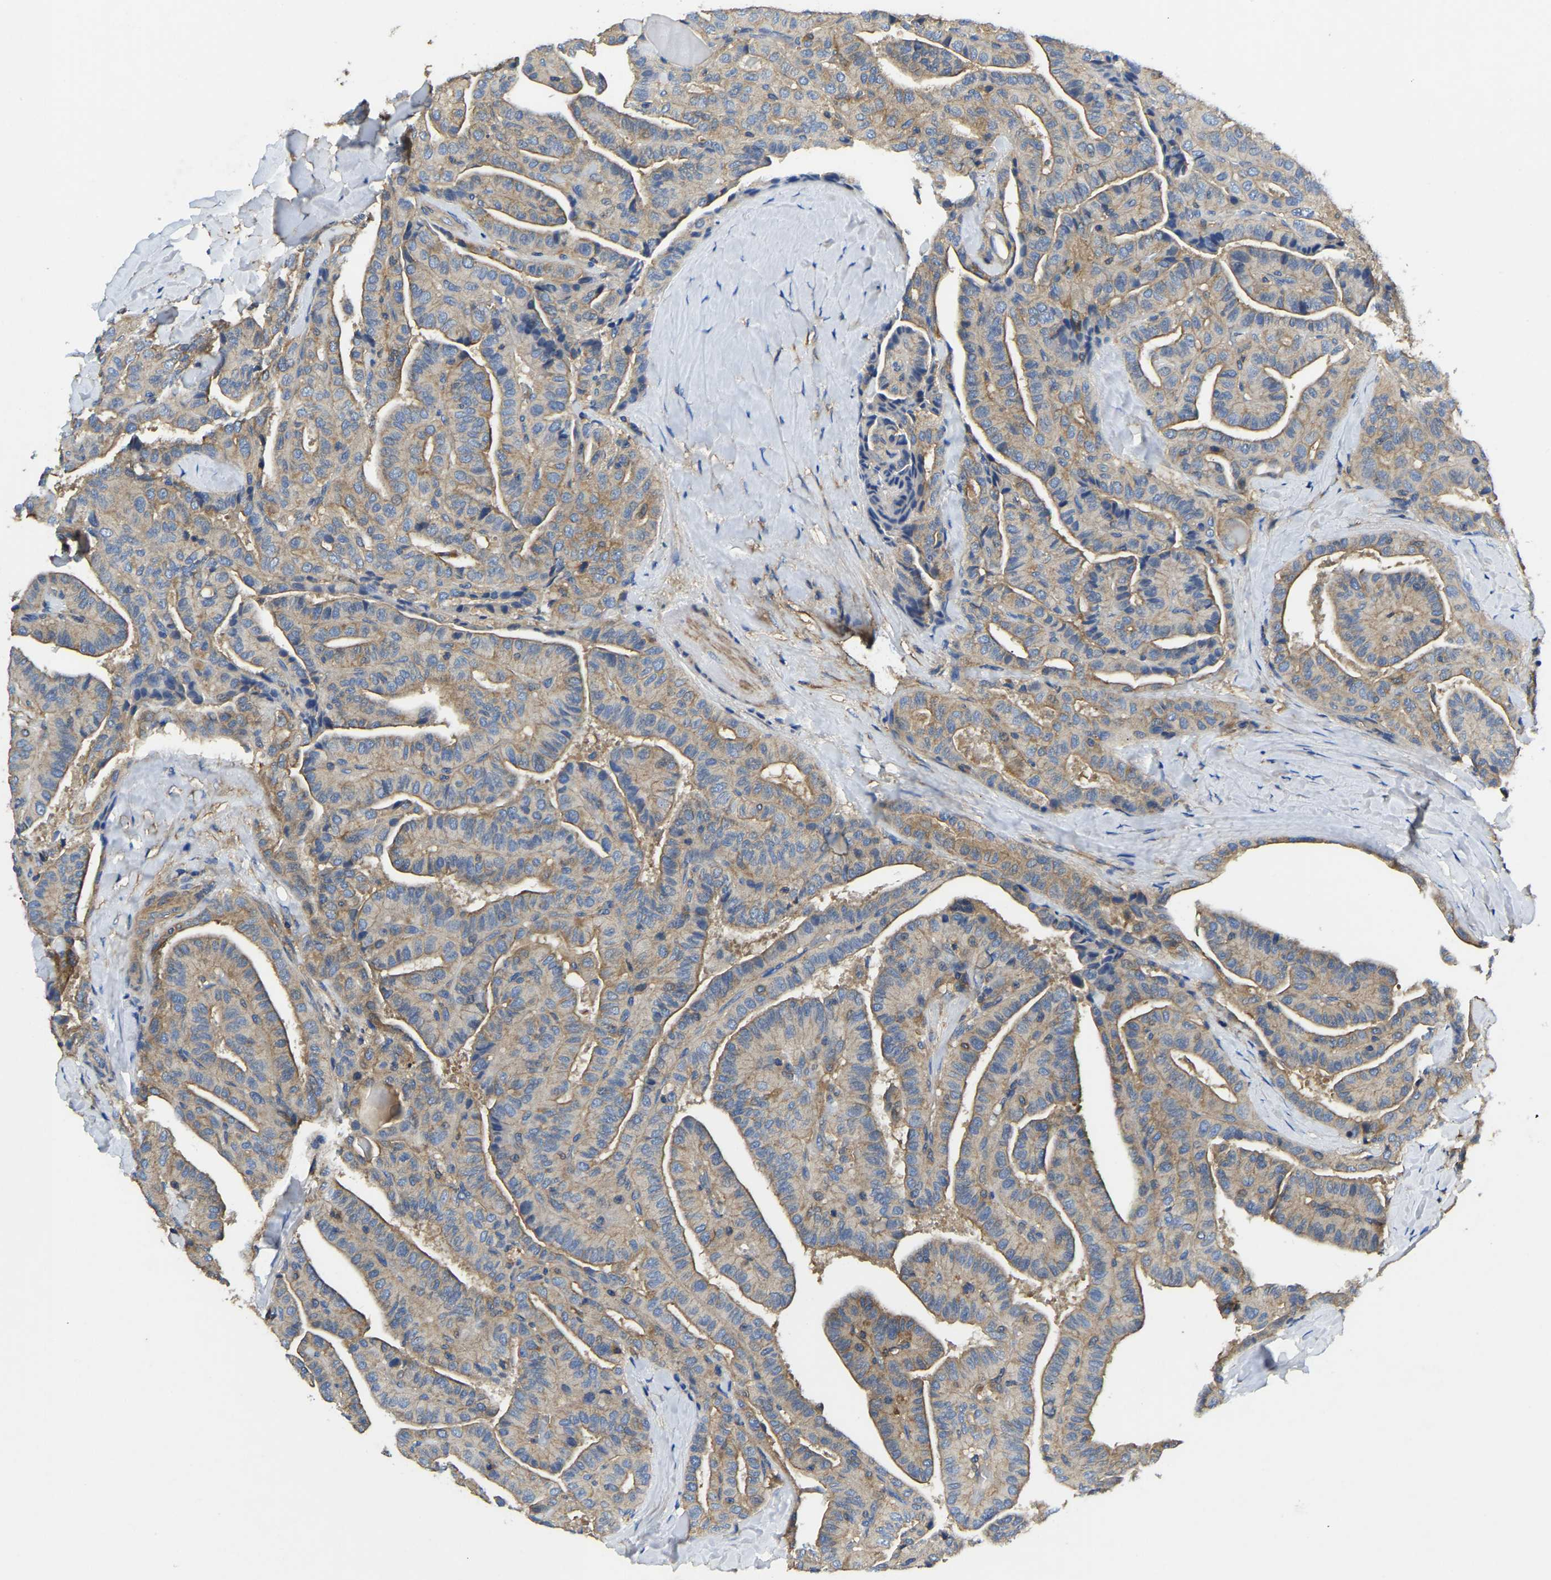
{"staining": {"intensity": "weak", "quantity": ">75%", "location": "cytoplasmic/membranous"}, "tissue": "thyroid cancer", "cell_type": "Tumor cells", "image_type": "cancer", "snomed": [{"axis": "morphology", "description": "Papillary adenocarcinoma, NOS"}, {"axis": "topography", "description": "Thyroid gland"}], "caption": "High-power microscopy captured an immunohistochemistry histopathology image of thyroid cancer (papillary adenocarcinoma), revealing weak cytoplasmic/membranous expression in approximately >75% of tumor cells.", "gene": "STAT2", "patient": {"sex": "male", "age": 77}}